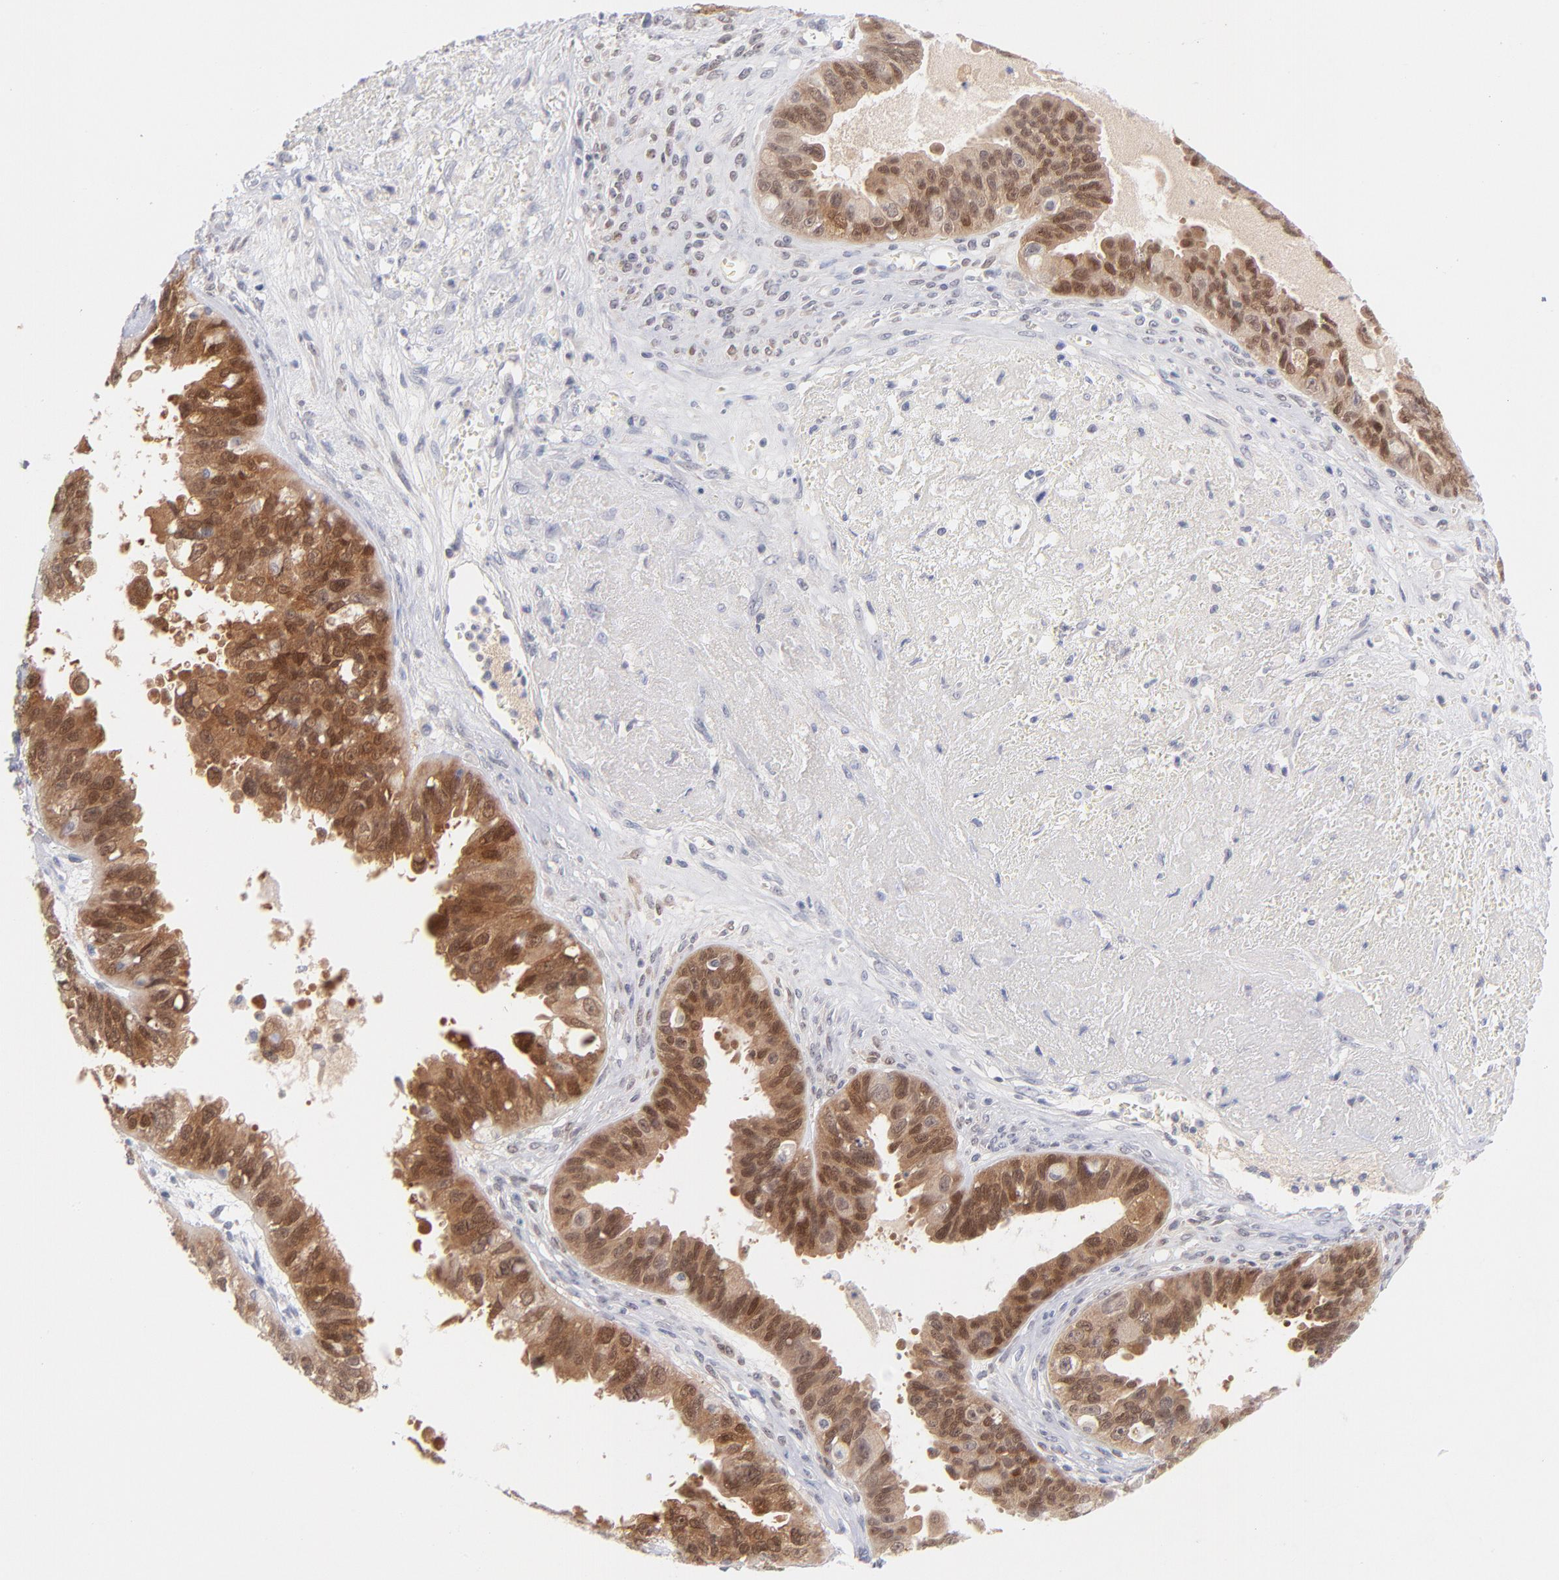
{"staining": {"intensity": "moderate", "quantity": ">75%", "location": "cytoplasmic/membranous,nuclear"}, "tissue": "ovarian cancer", "cell_type": "Tumor cells", "image_type": "cancer", "snomed": [{"axis": "morphology", "description": "Carcinoma, endometroid"}, {"axis": "topography", "description": "Ovary"}], "caption": "Immunohistochemical staining of human ovarian endometroid carcinoma demonstrates medium levels of moderate cytoplasmic/membranous and nuclear protein expression in approximately >75% of tumor cells.", "gene": "CASP6", "patient": {"sex": "female", "age": 85}}